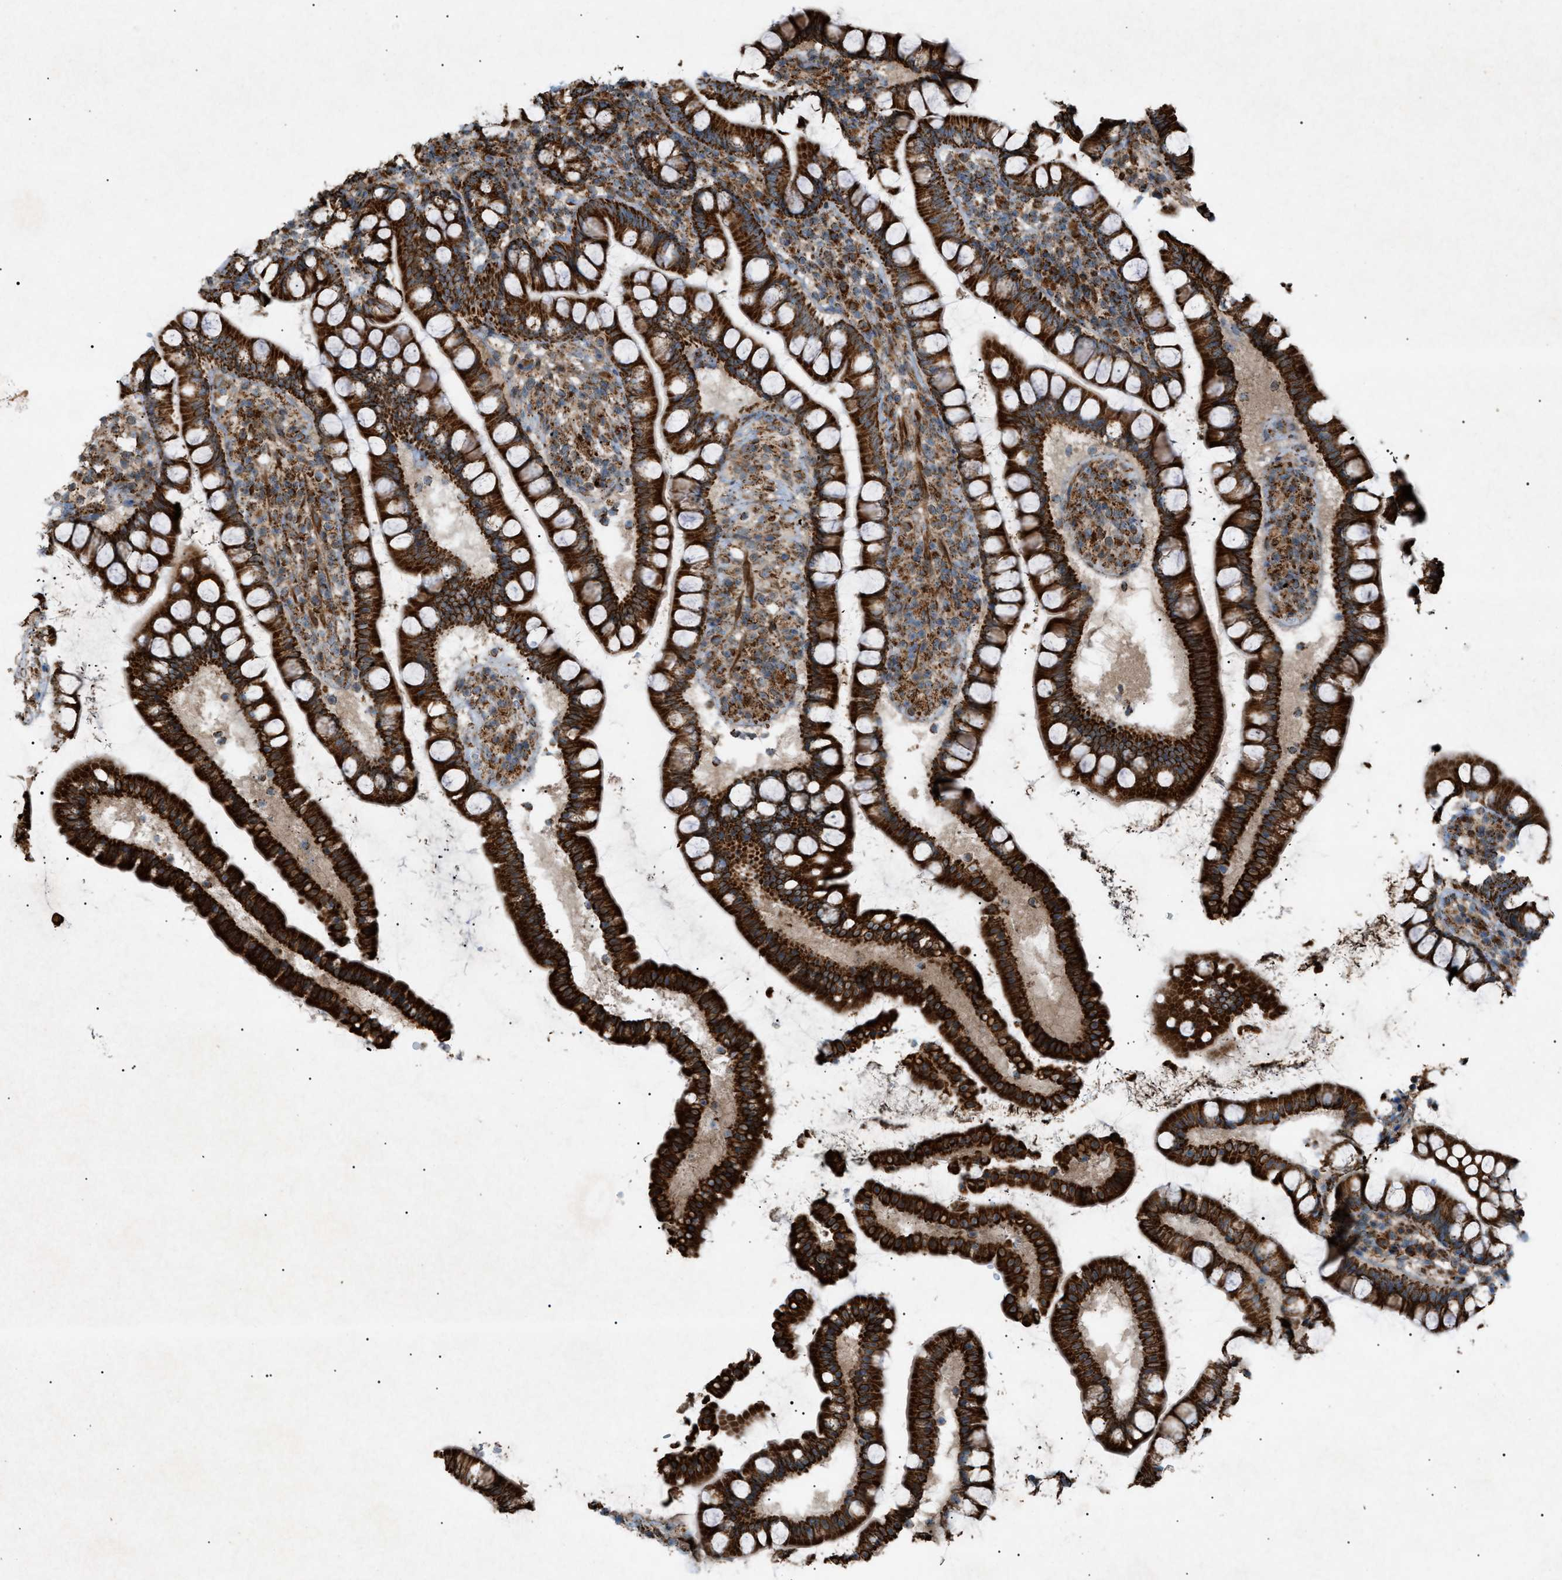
{"staining": {"intensity": "strong", "quantity": ">75%", "location": "cytoplasmic/membranous"}, "tissue": "small intestine", "cell_type": "Glandular cells", "image_type": "normal", "snomed": [{"axis": "morphology", "description": "Normal tissue, NOS"}, {"axis": "topography", "description": "Small intestine"}], "caption": "Protein expression analysis of normal small intestine displays strong cytoplasmic/membranous staining in approximately >75% of glandular cells. The staining was performed using DAB (3,3'-diaminobenzidine) to visualize the protein expression in brown, while the nuclei were stained in blue with hematoxylin (Magnification: 20x).", "gene": "C1GALT1C1", "patient": {"sex": "female", "age": 84}}